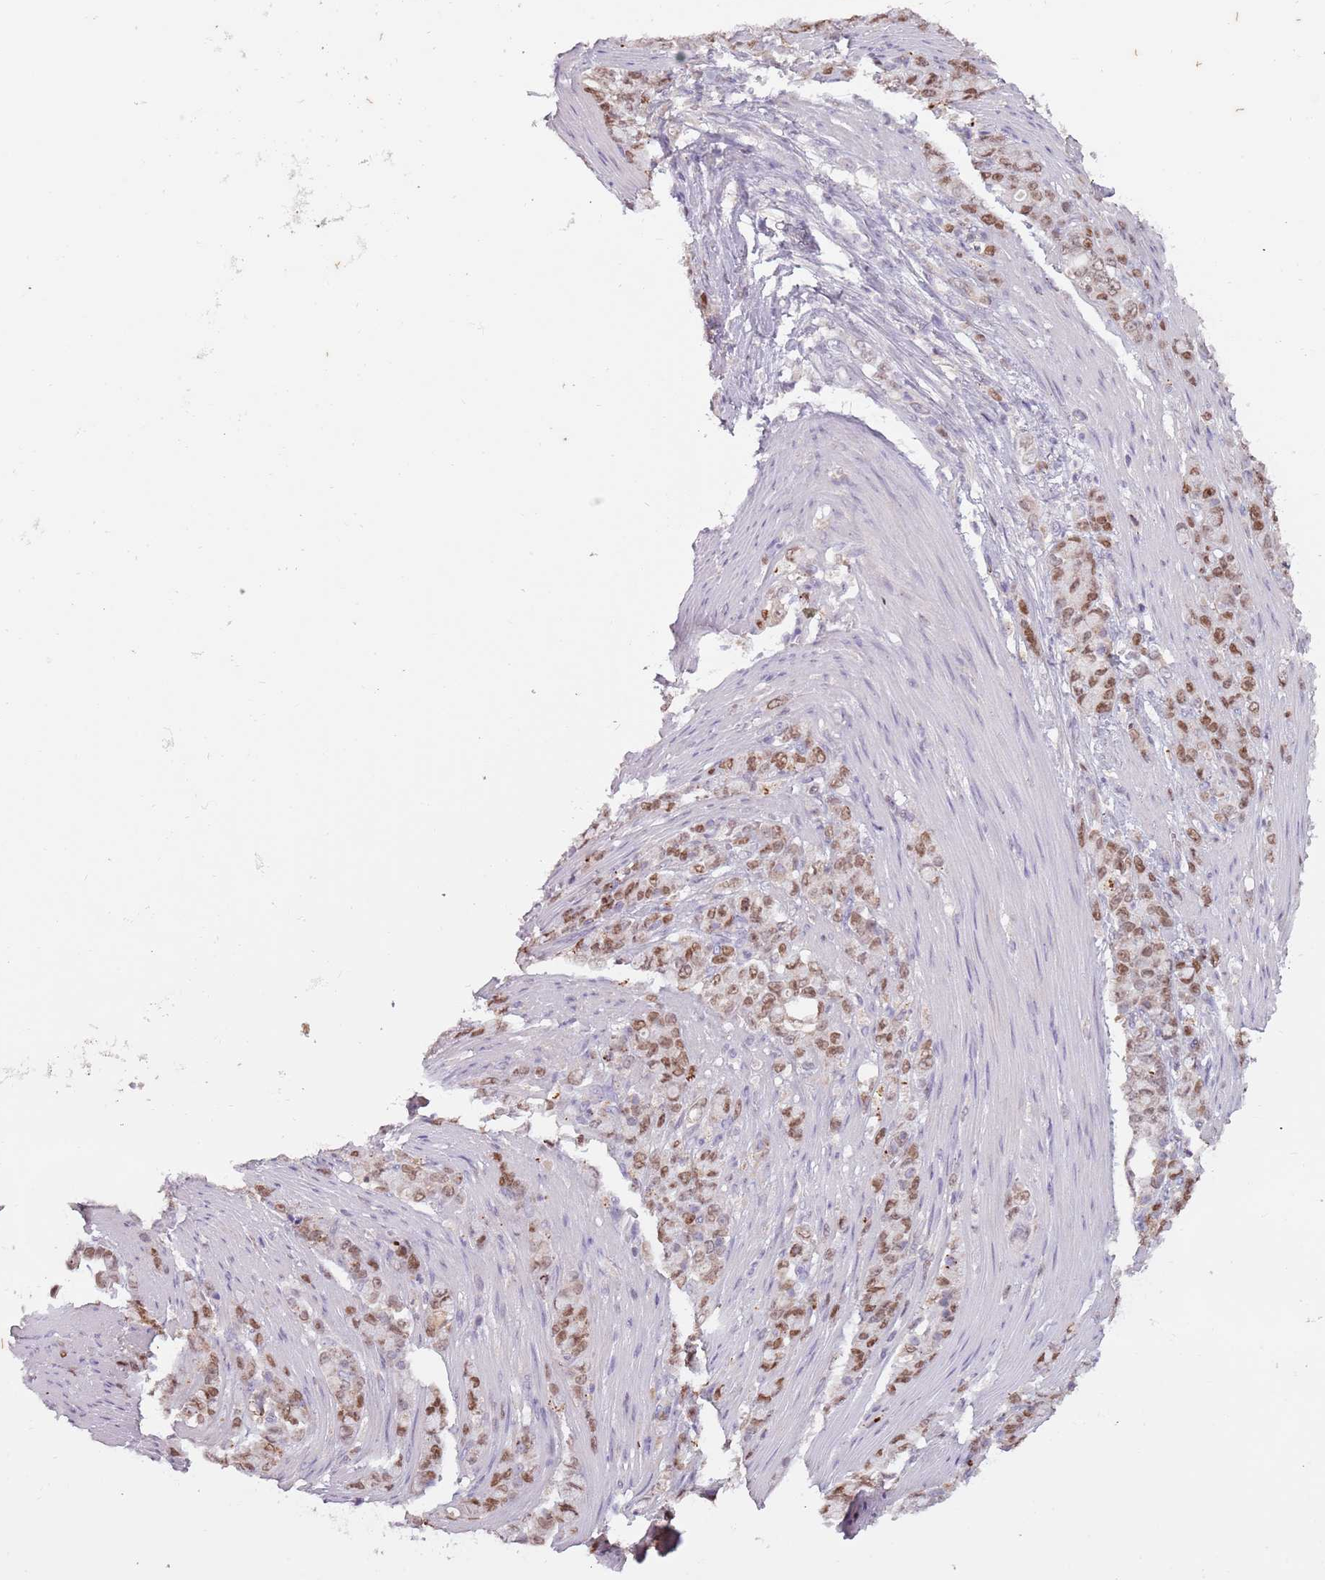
{"staining": {"intensity": "moderate", "quantity": ">75%", "location": "nuclear"}, "tissue": "stomach cancer", "cell_type": "Tumor cells", "image_type": "cancer", "snomed": [{"axis": "morphology", "description": "Normal tissue, NOS"}, {"axis": "morphology", "description": "Adenocarcinoma, NOS"}, {"axis": "topography", "description": "Stomach"}], "caption": "Stomach cancer (adenocarcinoma) stained with a brown dye demonstrates moderate nuclear positive positivity in approximately >75% of tumor cells.", "gene": "SYS1", "patient": {"sex": "female", "age": 79}}